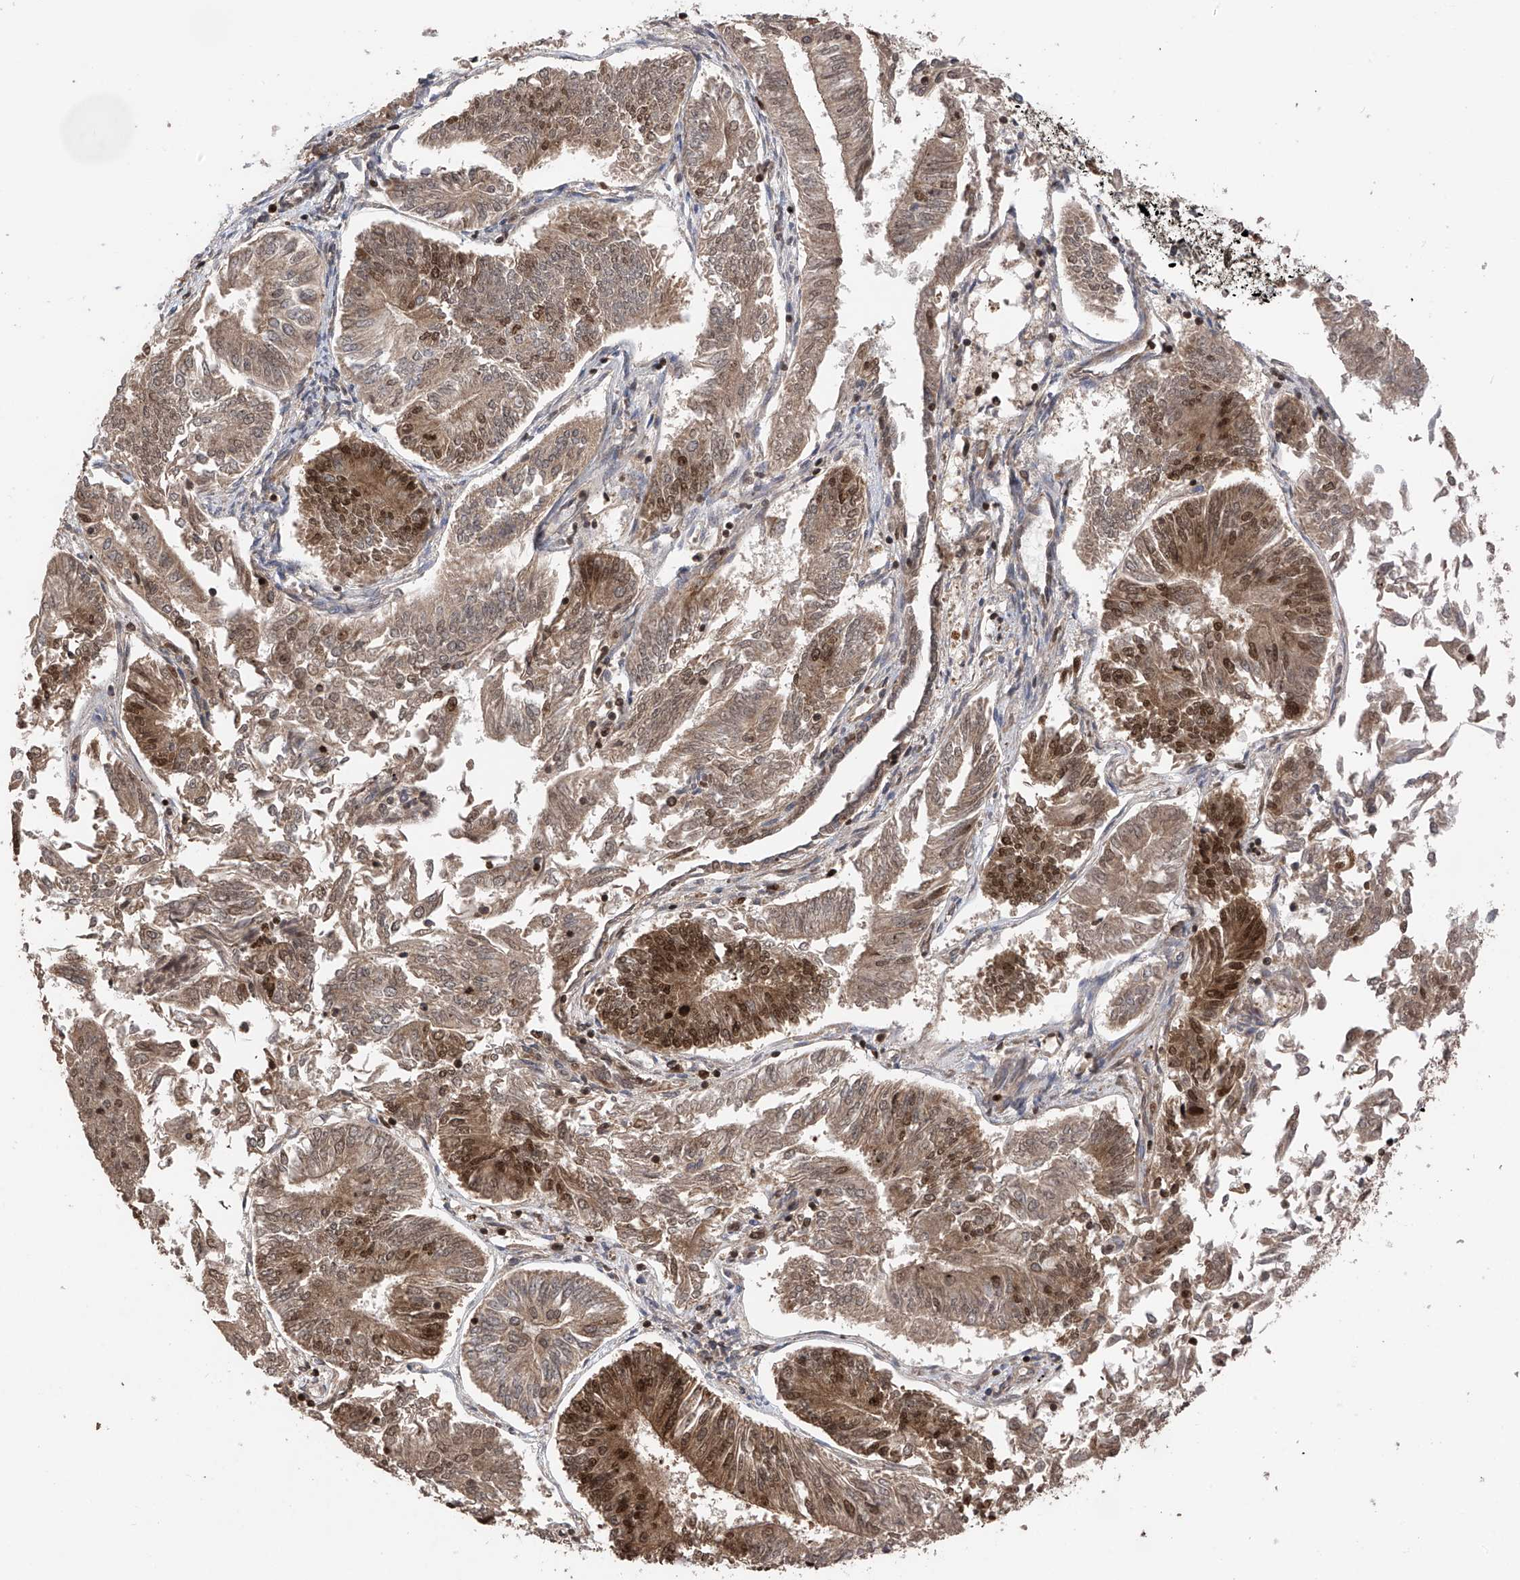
{"staining": {"intensity": "moderate", "quantity": ">75%", "location": "cytoplasmic/membranous,nuclear"}, "tissue": "endometrial cancer", "cell_type": "Tumor cells", "image_type": "cancer", "snomed": [{"axis": "morphology", "description": "Adenocarcinoma, NOS"}, {"axis": "topography", "description": "Endometrium"}], "caption": "This photomicrograph shows adenocarcinoma (endometrial) stained with immunohistochemistry (IHC) to label a protein in brown. The cytoplasmic/membranous and nuclear of tumor cells show moderate positivity for the protein. Nuclei are counter-stained blue.", "gene": "DNAJC9", "patient": {"sex": "female", "age": 58}}